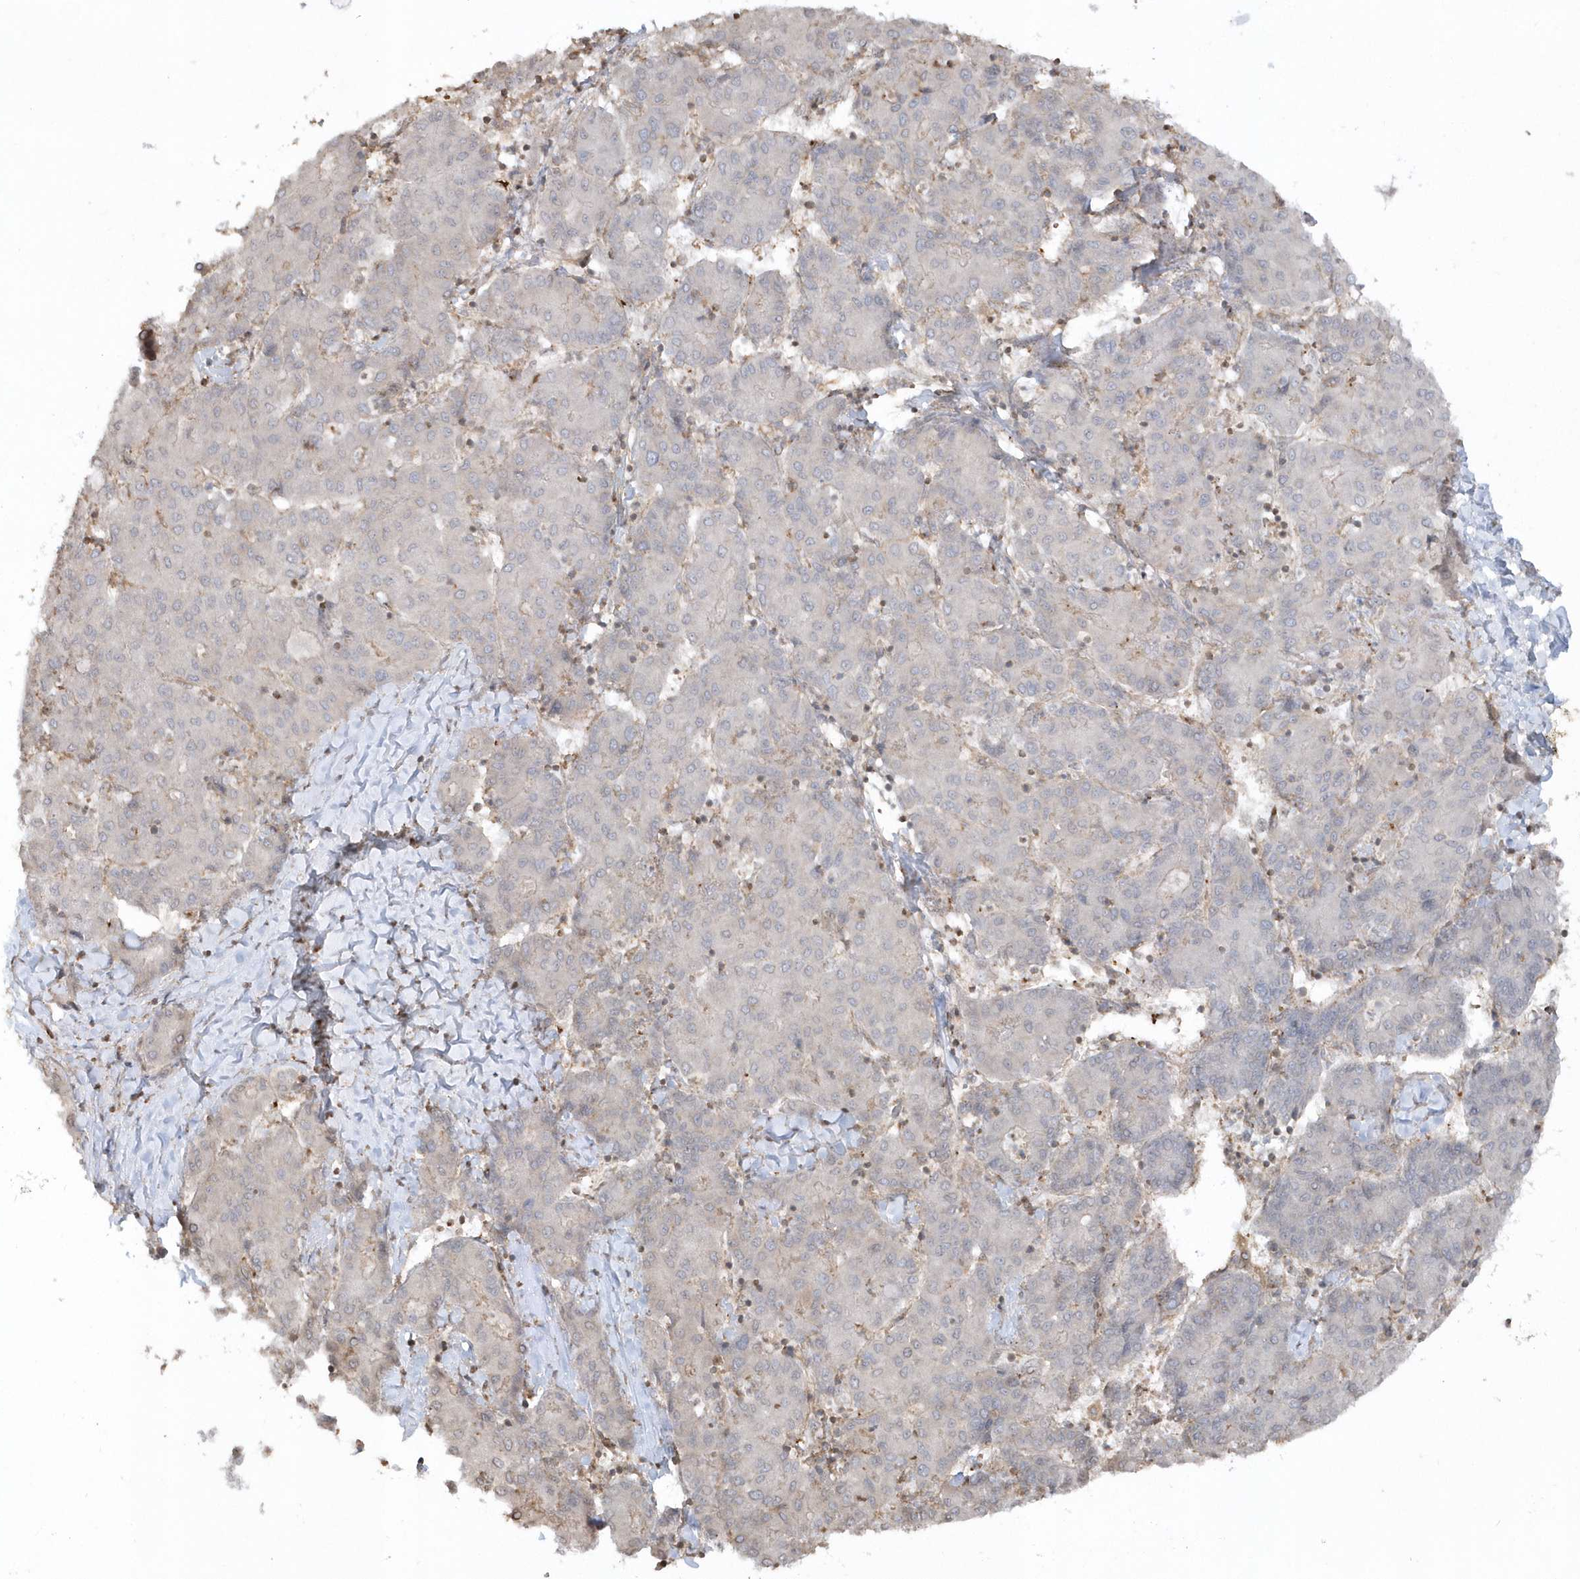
{"staining": {"intensity": "negative", "quantity": "none", "location": "none"}, "tissue": "liver cancer", "cell_type": "Tumor cells", "image_type": "cancer", "snomed": [{"axis": "morphology", "description": "Carcinoma, Hepatocellular, NOS"}, {"axis": "topography", "description": "Liver"}], "caption": "A high-resolution photomicrograph shows immunohistochemistry staining of hepatocellular carcinoma (liver), which displays no significant expression in tumor cells.", "gene": "BSN", "patient": {"sex": "male", "age": 65}}